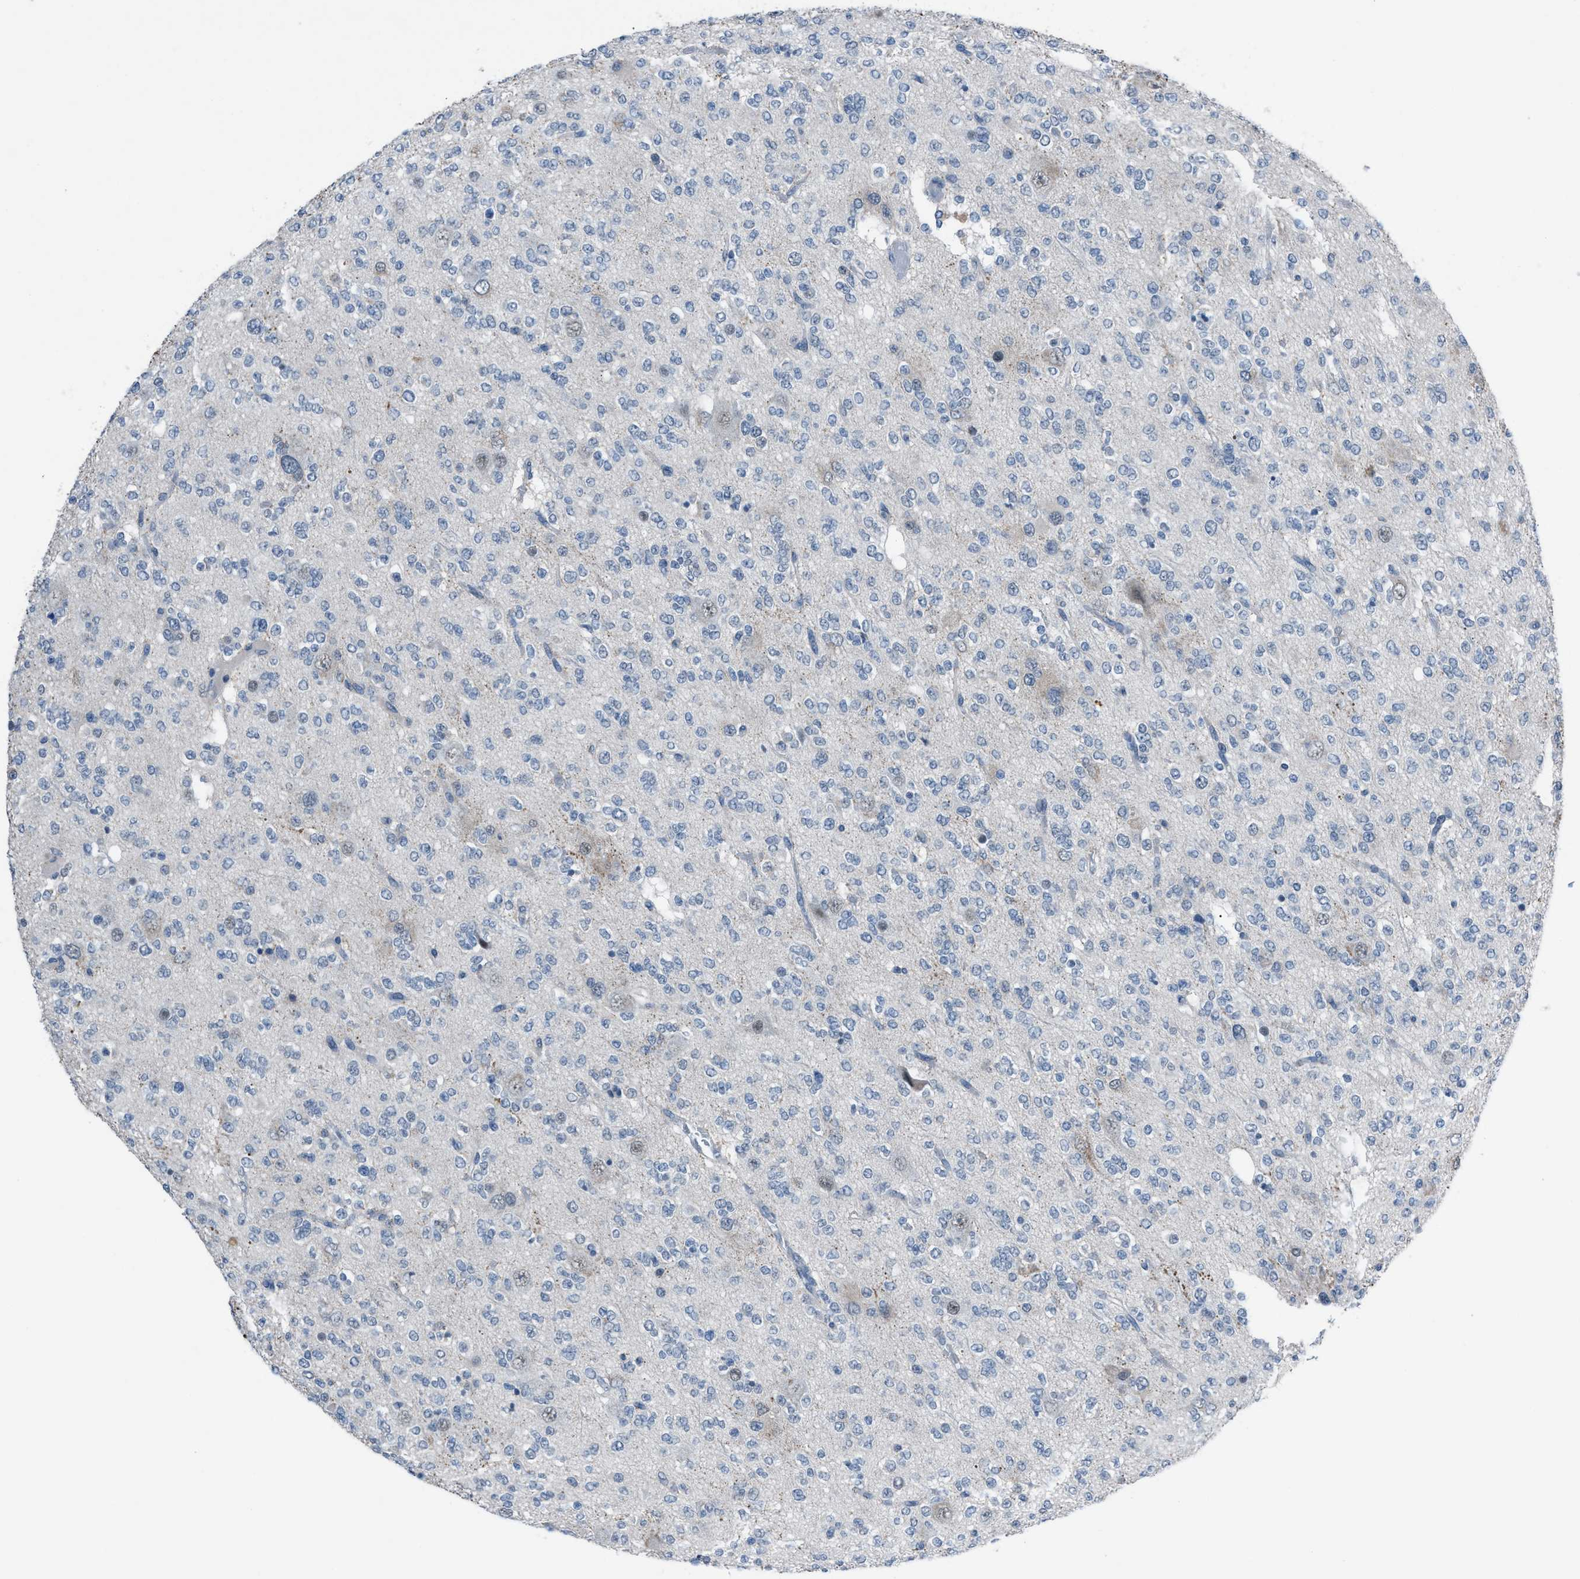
{"staining": {"intensity": "negative", "quantity": "none", "location": "none"}, "tissue": "glioma", "cell_type": "Tumor cells", "image_type": "cancer", "snomed": [{"axis": "morphology", "description": "Glioma, malignant, Low grade"}, {"axis": "topography", "description": "Brain"}], "caption": "There is no significant positivity in tumor cells of glioma.", "gene": "ANAPC11", "patient": {"sex": "male", "age": 38}}